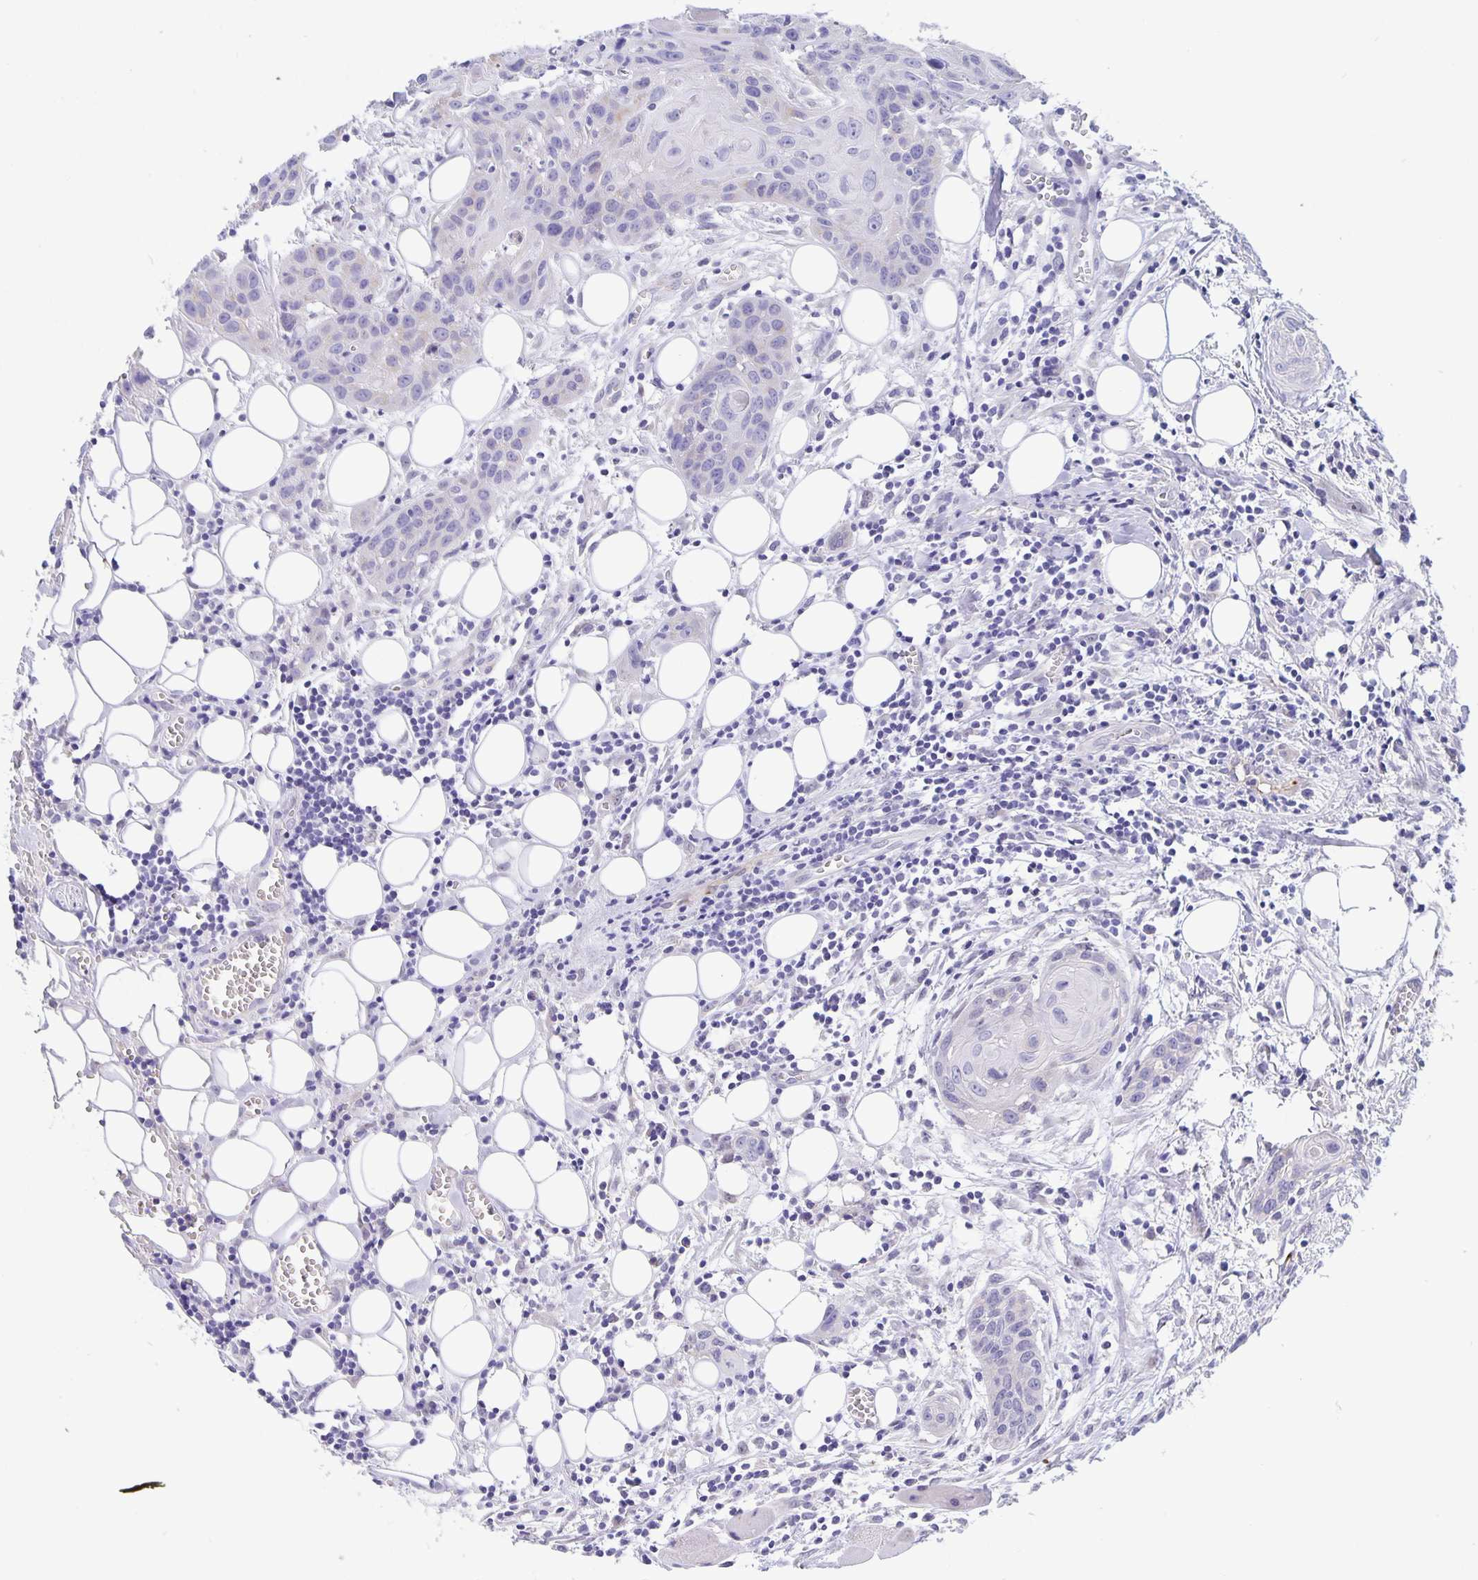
{"staining": {"intensity": "negative", "quantity": "none", "location": "none"}, "tissue": "head and neck cancer", "cell_type": "Tumor cells", "image_type": "cancer", "snomed": [{"axis": "morphology", "description": "Squamous cell carcinoma, NOS"}, {"axis": "topography", "description": "Oral tissue"}, {"axis": "topography", "description": "Head-Neck"}], "caption": "IHC of human head and neck cancer shows no staining in tumor cells.", "gene": "ERMN", "patient": {"sex": "male", "age": 58}}